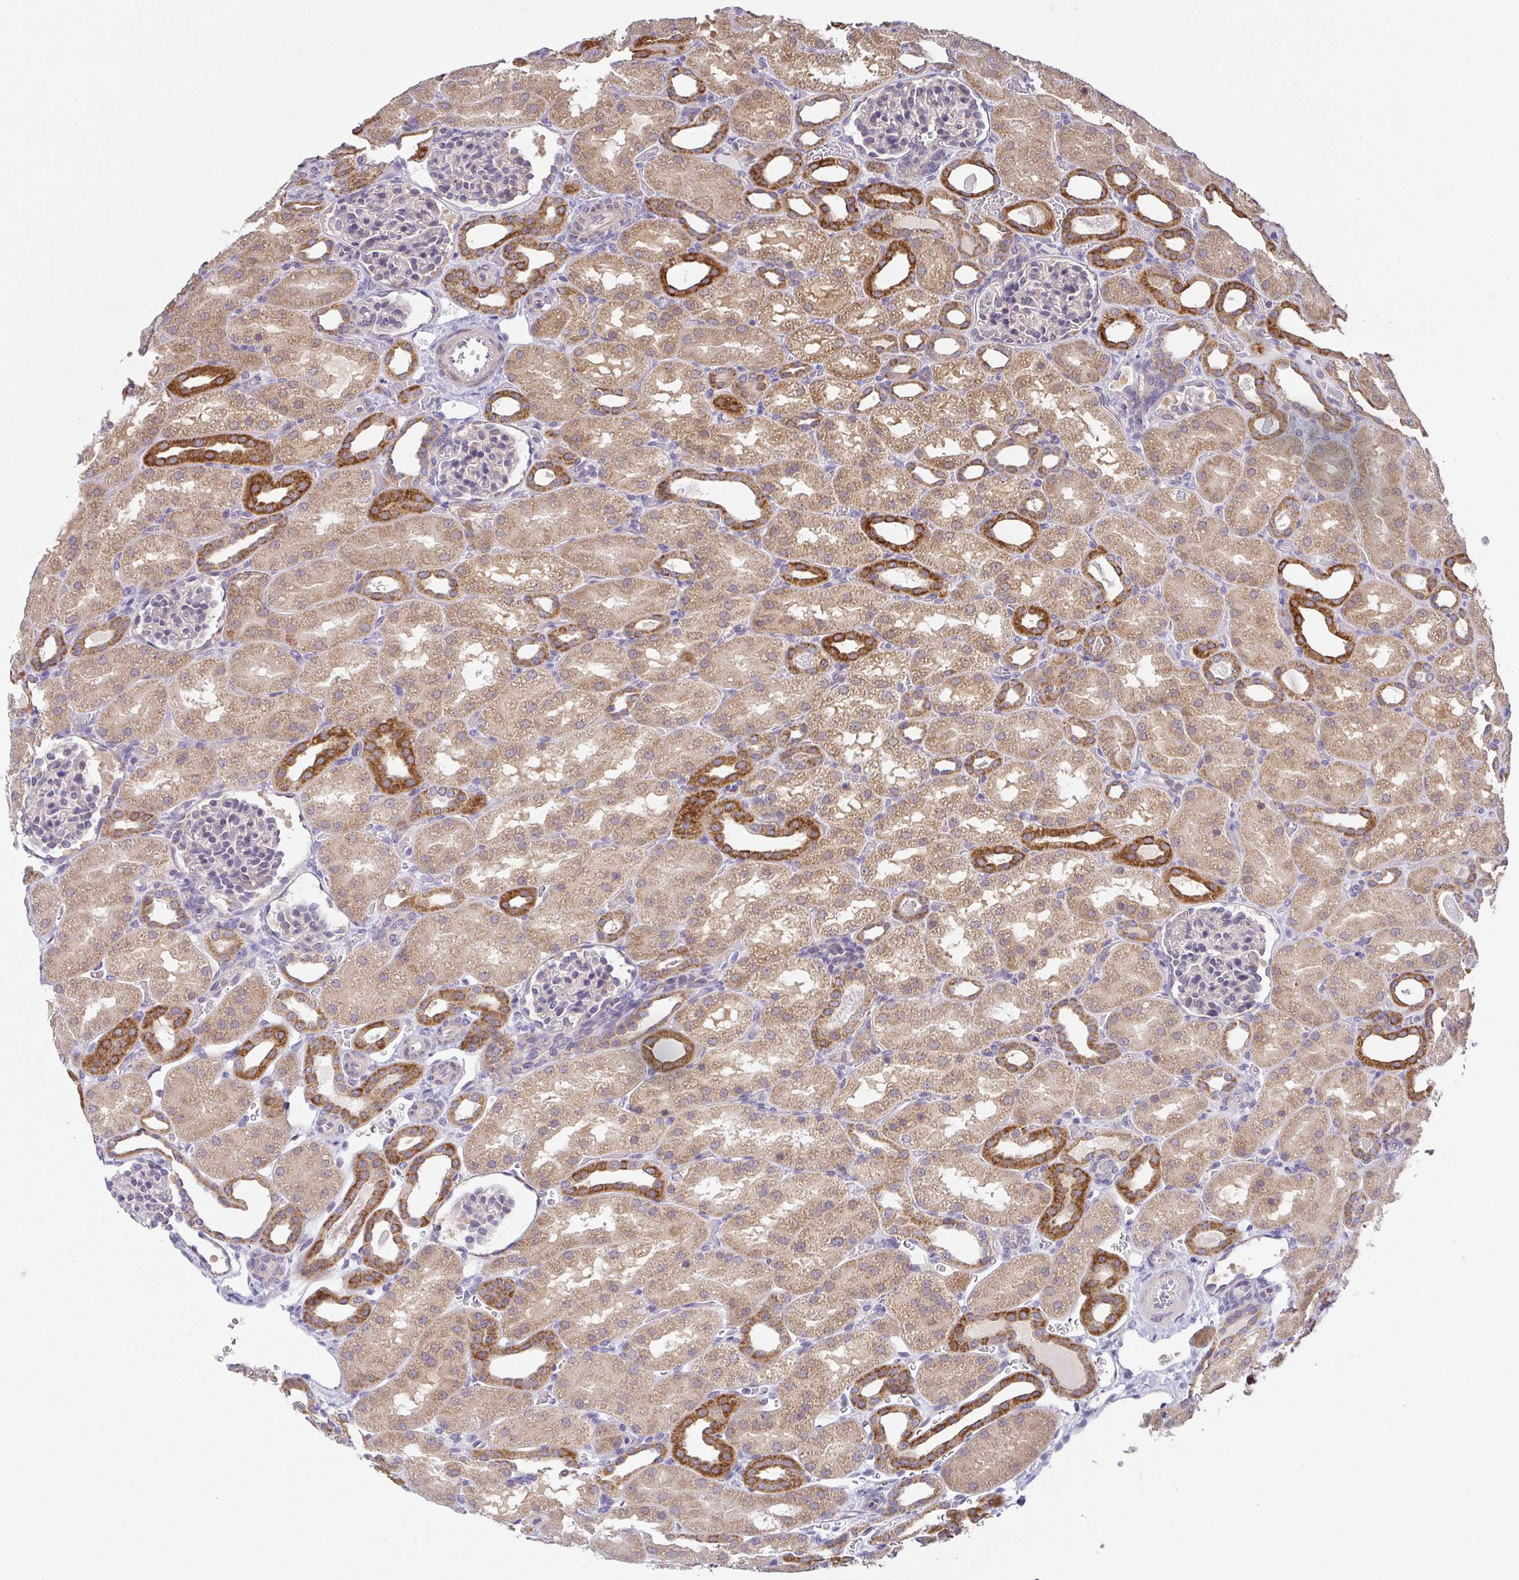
{"staining": {"intensity": "negative", "quantity": "none", "location": "none"}, "tissue": "kidney", "cell_type": "Cells in glomeruli", "image_type": "normal", "snomed": [{"axis": "morphology", "description": "Normal tissue, NOS"}, {"axis": "topography", "description": "Kidney"}], "caption": "Kidney stained for a protein using immunohistochemistry (IHC) demonstrates no positivity cells in glomeruli.", "gene": "BCL2L1", "patient": {"sex": "male", "age": 2}}